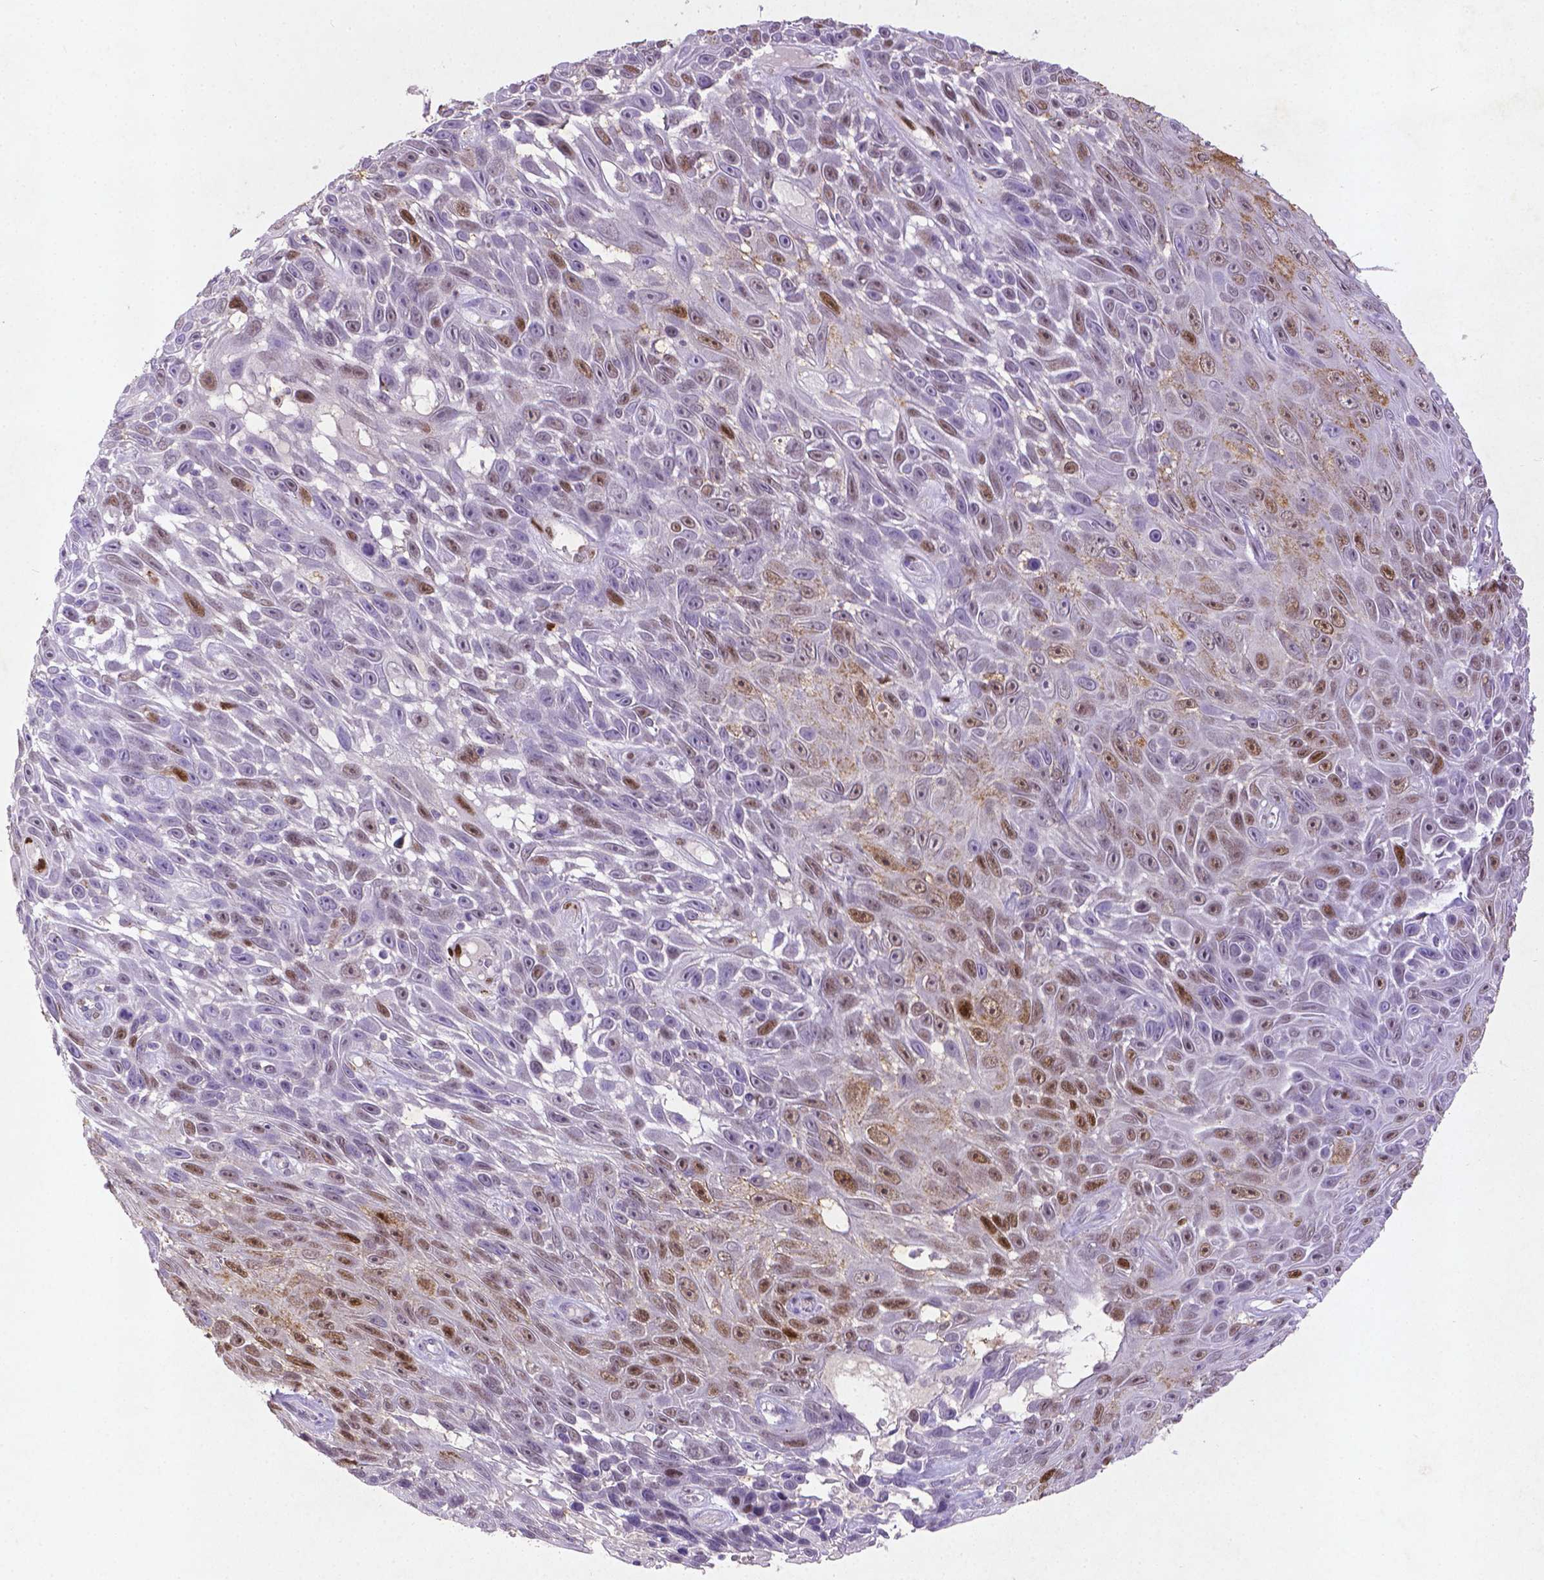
{"staining": {"intensity": "moderate", "quantity": "25%-75%", "location": "cytoplasmic/membranous"}, "tissue": "skin cancer", "cell_type": "Tumor cells", "image_type": "cancer", "snomed": [{"axis": "morphology", "description": "Squamous cell carcinoma, NOS"}, {"axis": "topography", "description": "Skin"}], "caption": "Protein staining of skin cancer tissue reveals moderate cytoplasmic/membranous positivity in approximately 25%-75% of tumor cells.", "gene": "CDKN1A", "patient": {"sex": "male", "age": 82}}